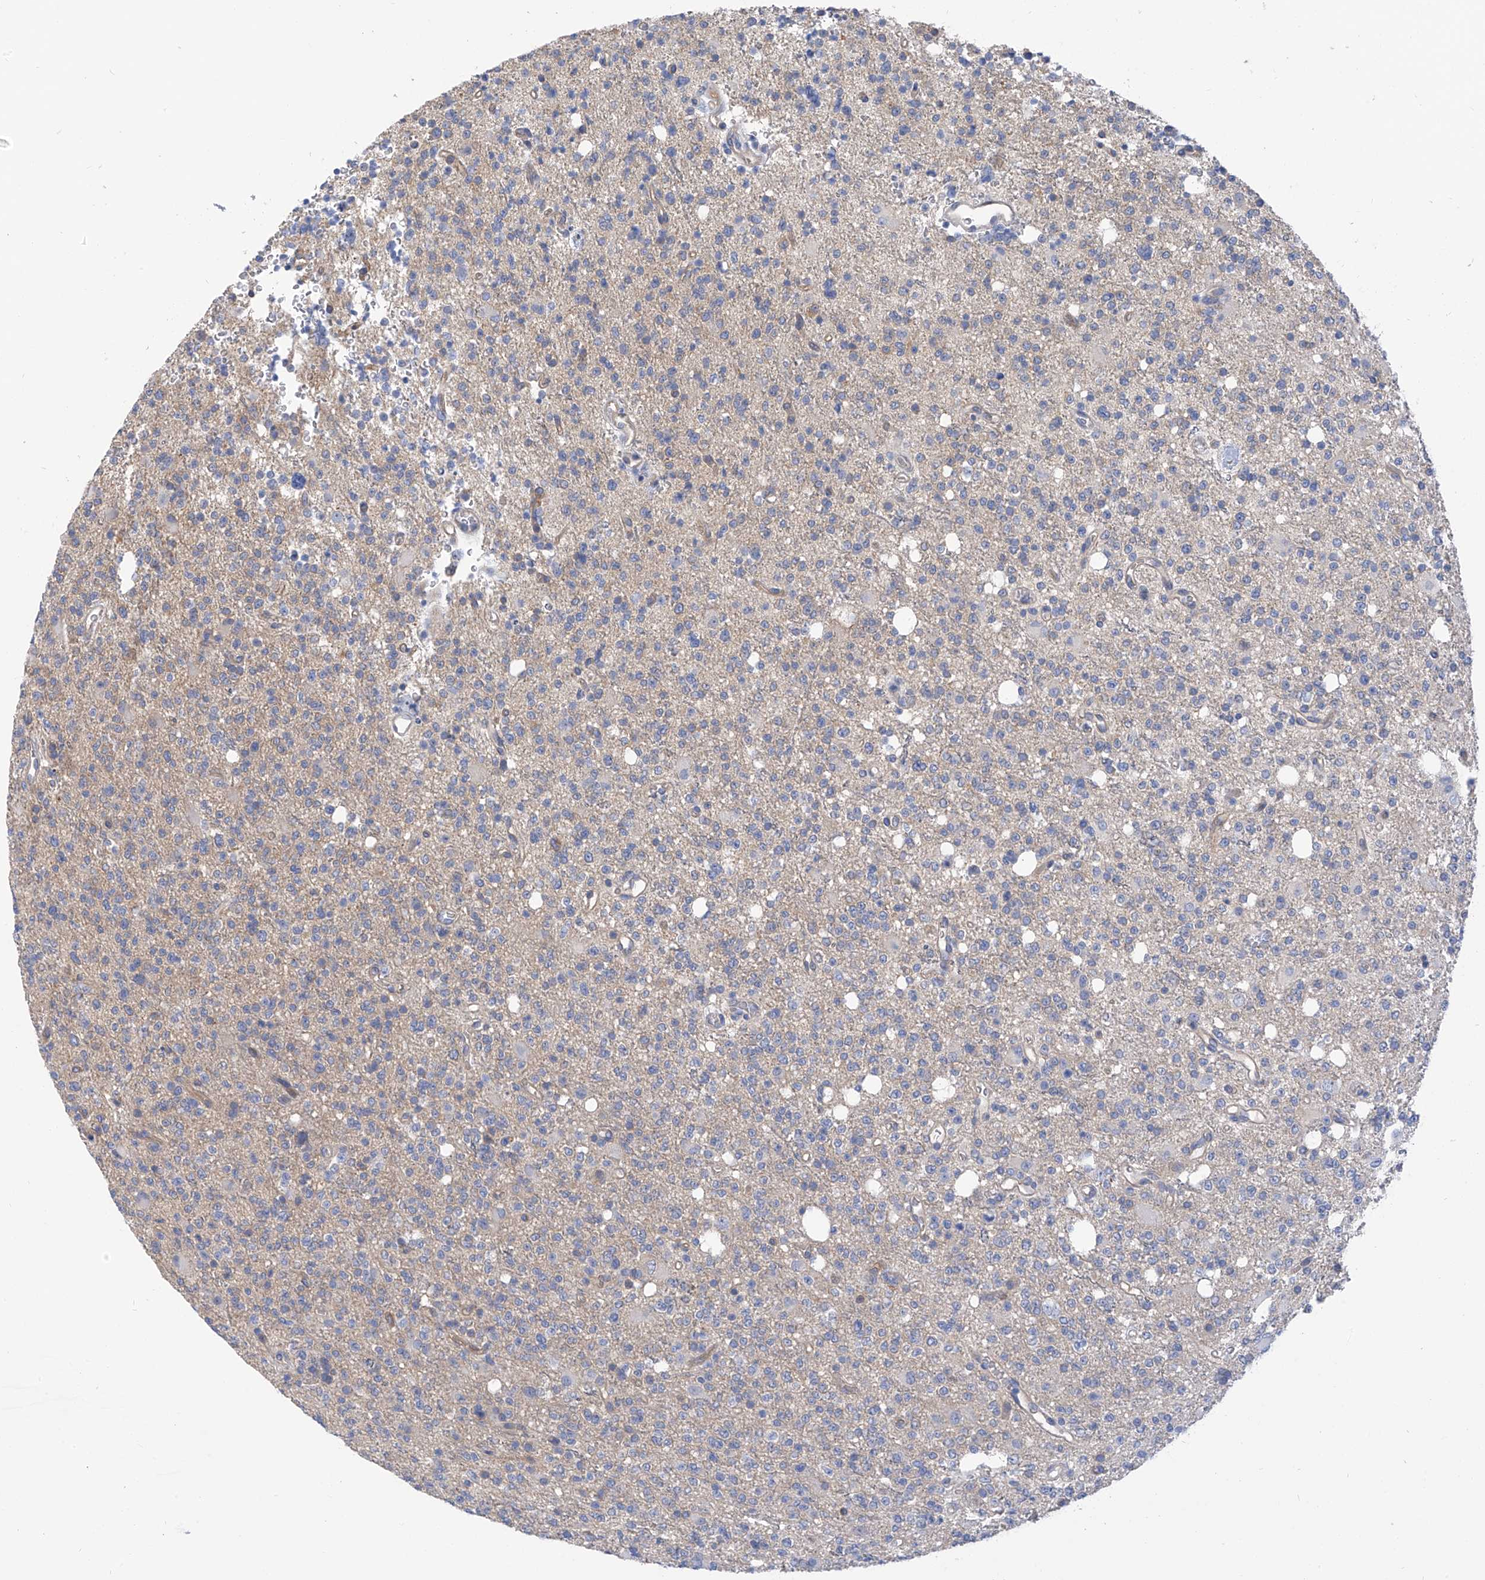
{"staining": {"intensity": "negative", "quantity": "none", "location": "none"}, "tissue": "glioma", "cell_type": "Tumor cells", "image_type": "cancer", "snomed": [{"axis": "morphology", "description": "Glioma, malignant, High grade"}, {"axis": "topography", "description": "Brain"}], "caption": "Human glioma stained for a protein using IHC shows no staining in tumor cells.", "gene": "PIK3C2B", "patient": {"sex": "female", "age": 62}}